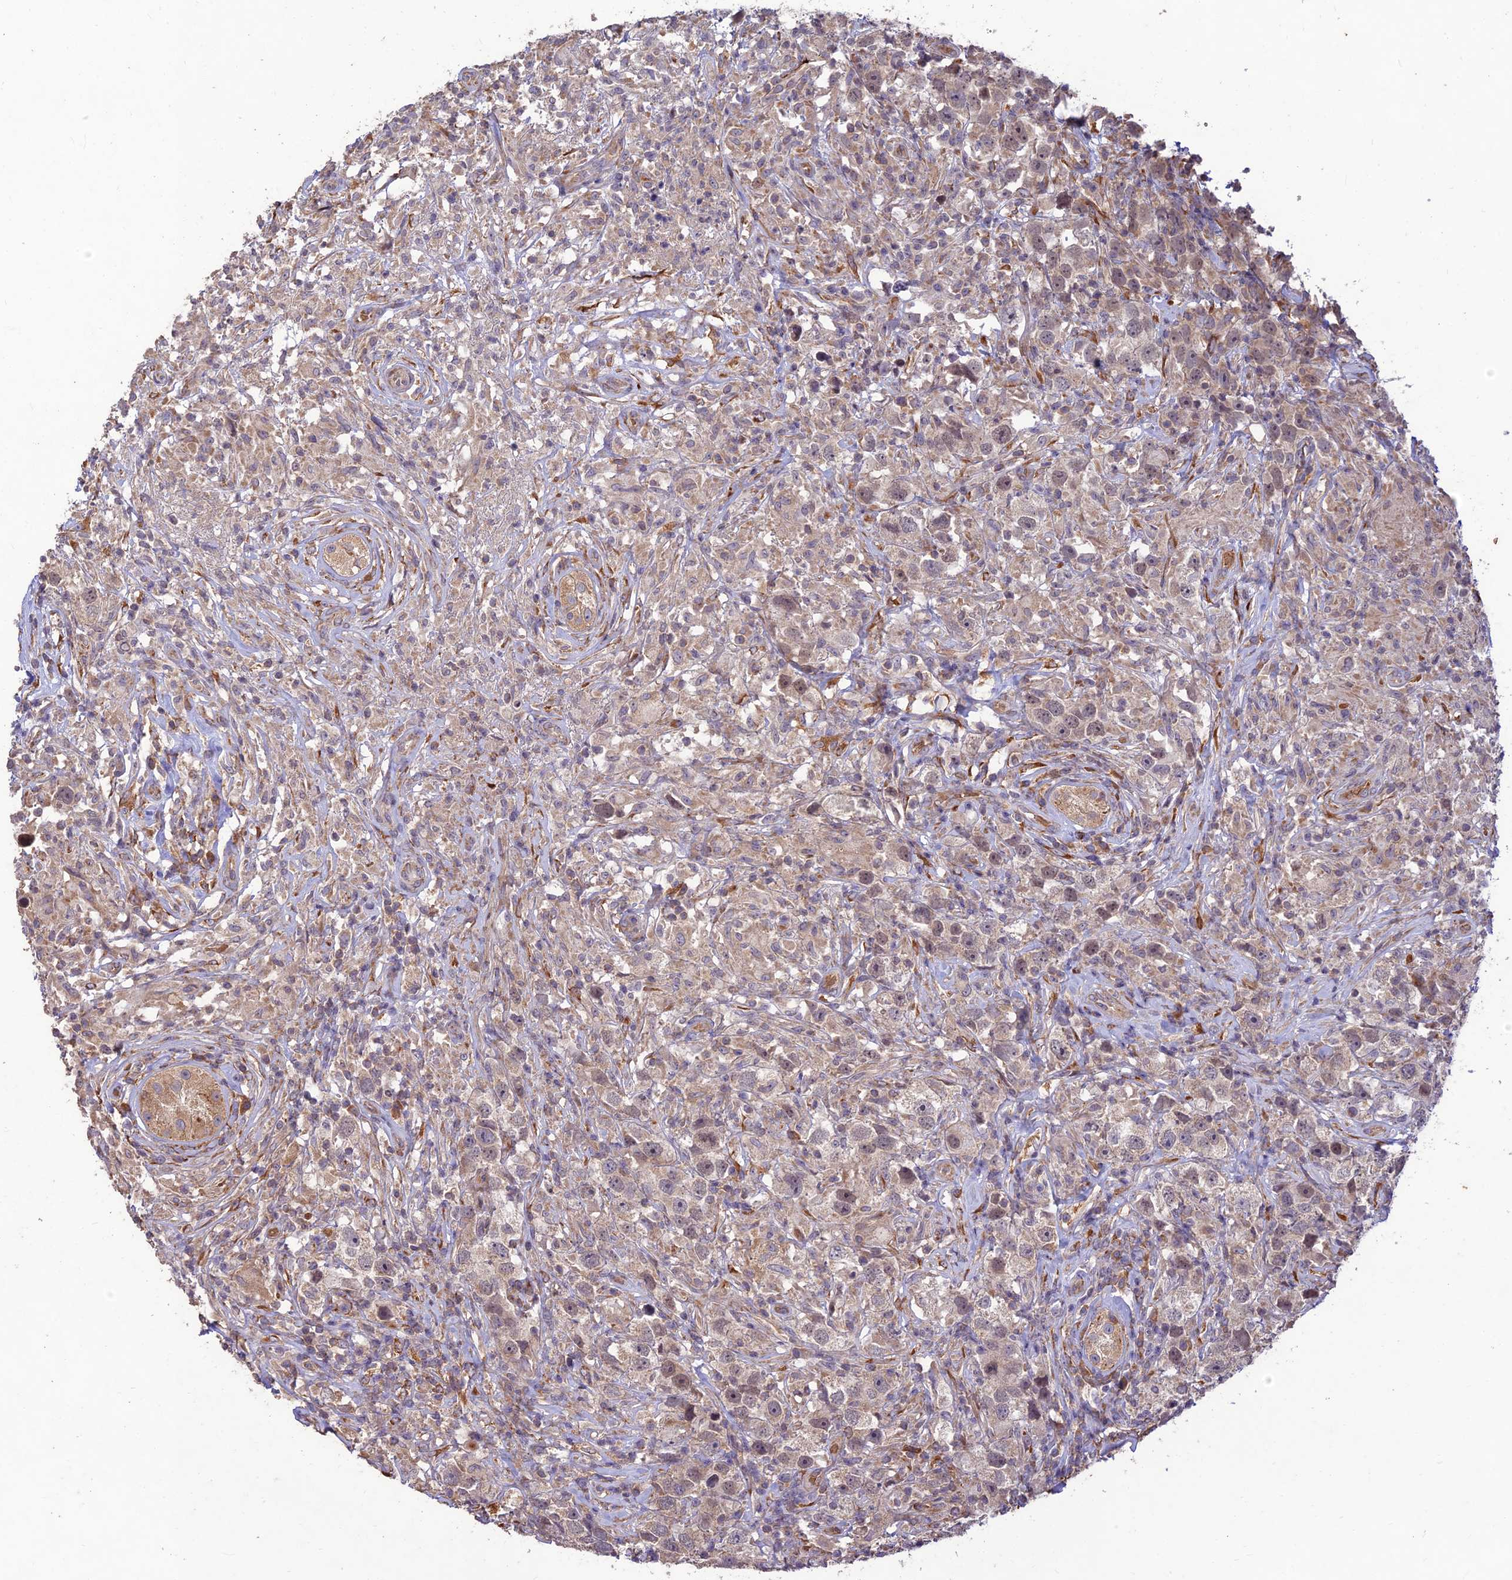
{"staining": {"intensity": "weak", "quantity": "25%-75%", "location": "cytoplasmic/membranous"}, "tissue": "testis cancer", "cell_type": "Tumor cells", "image_type": "cancer", "snomed": [{"axis": "morphology", "description": "Seminoma, NOS"}, {"axis": "topography", "description": "Testis"}], "caption": "Immunohistochemistry (IHC) image of neoplastic tissue: human testis cancer stained using immunohistochemistry (IHC) demonstrates low levels of weak protein expression localized specifically in the cytoplasmic/membranous of tumor cells, appearing as a cytoplasmic/membranous brown color.", "gene": "PPP1R11", "patient": {"sex": "male", "age": 49}}